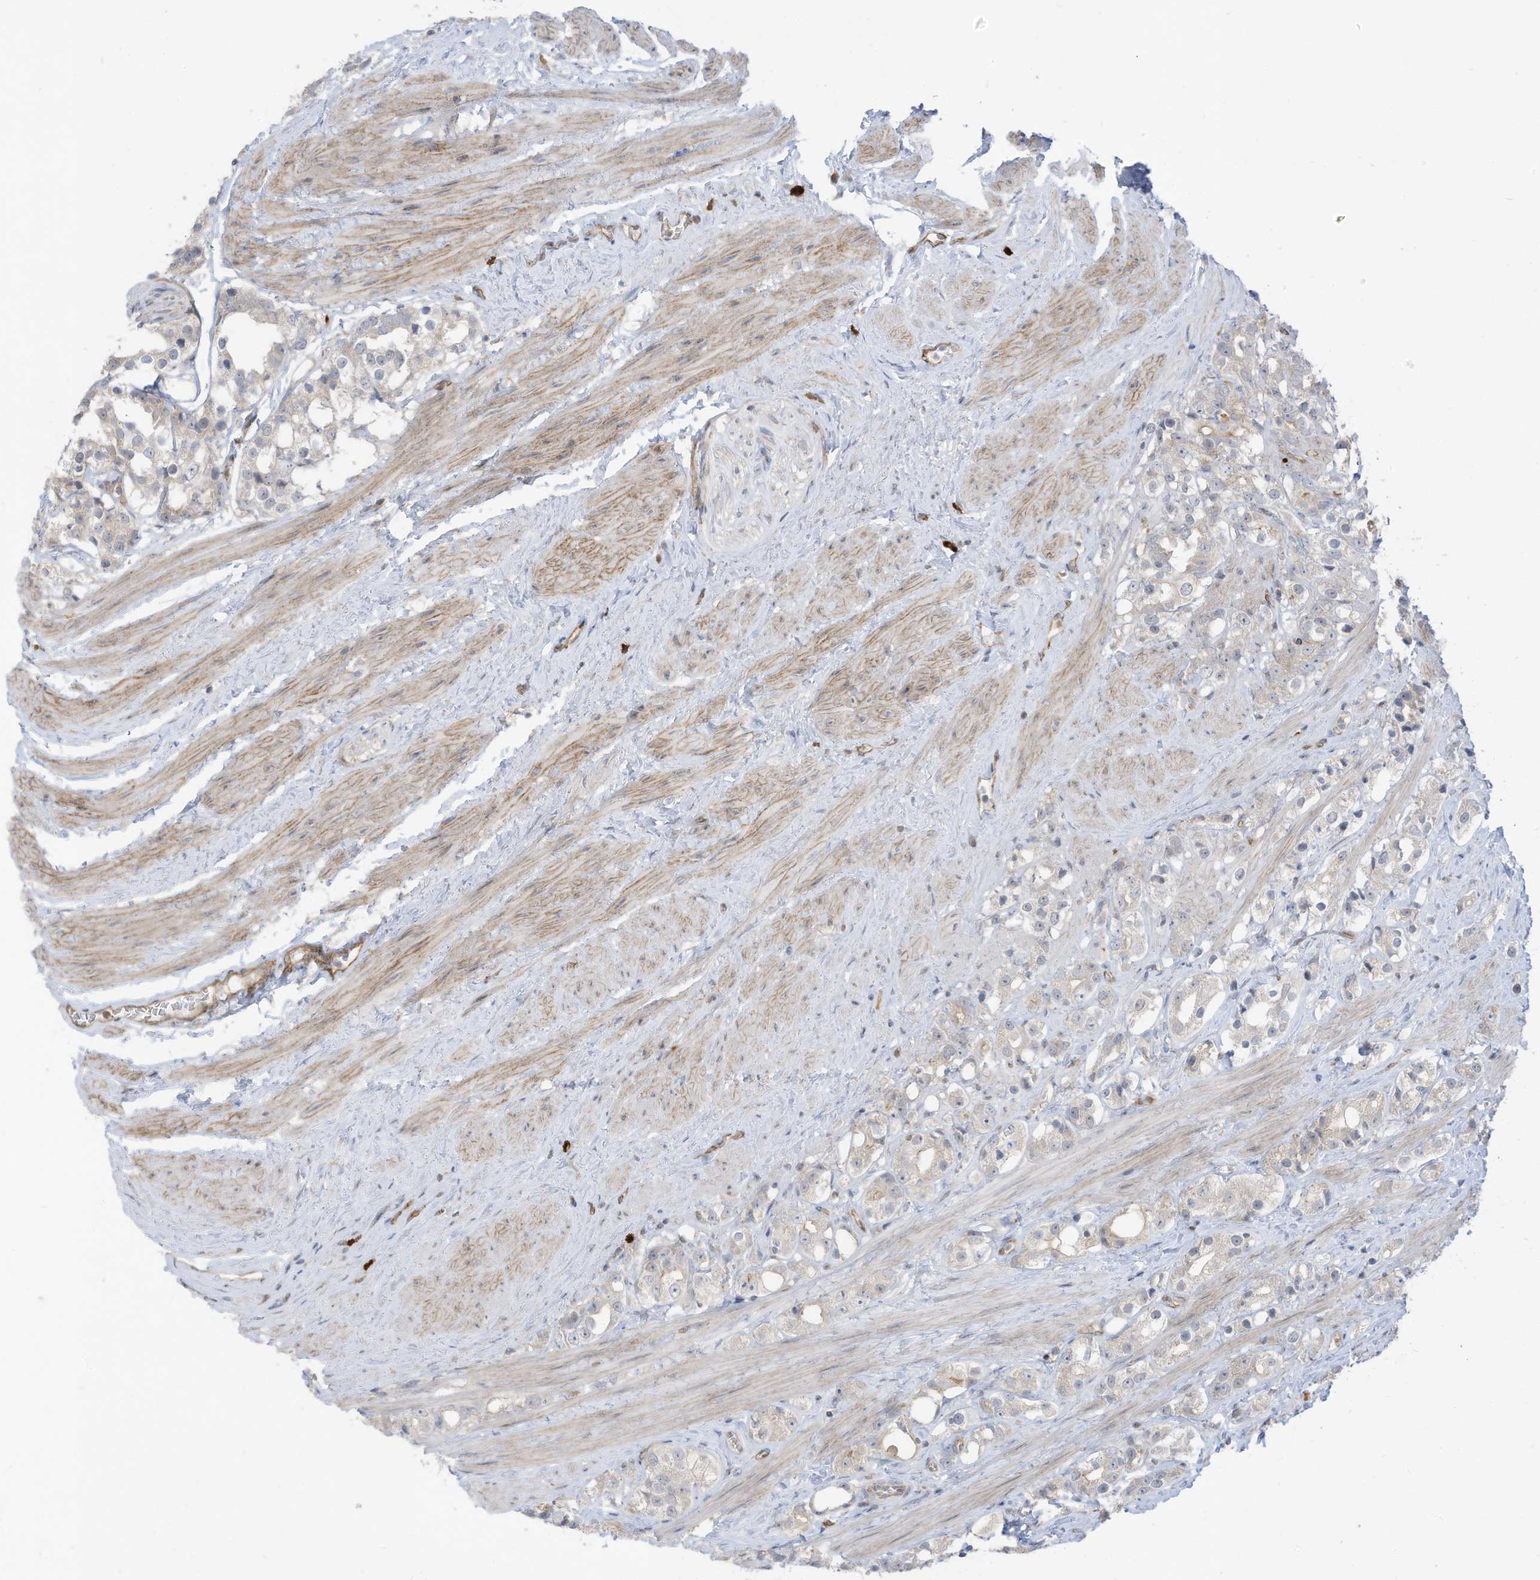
{"staining": {"intensity": "negative", "quantity": "none", "location": "none"}, "tissue": "prostate cancer", "cell_type": "Tumor cells", "image_type": "cancer", "snomed": [{"axis": "morphology", "description": "Adenocarcinoma, NOS"}, {"axis": "topography", "description": "Prostate"}], "caption": "High power microscopy photomicrograph of an immunohistochemistry histopathology image of adenocarcinoma (prostate), revealing no significant positivity in tumor cells.", "gene": "DZIP3", "patient": {"sex": "male", "age": 79}}